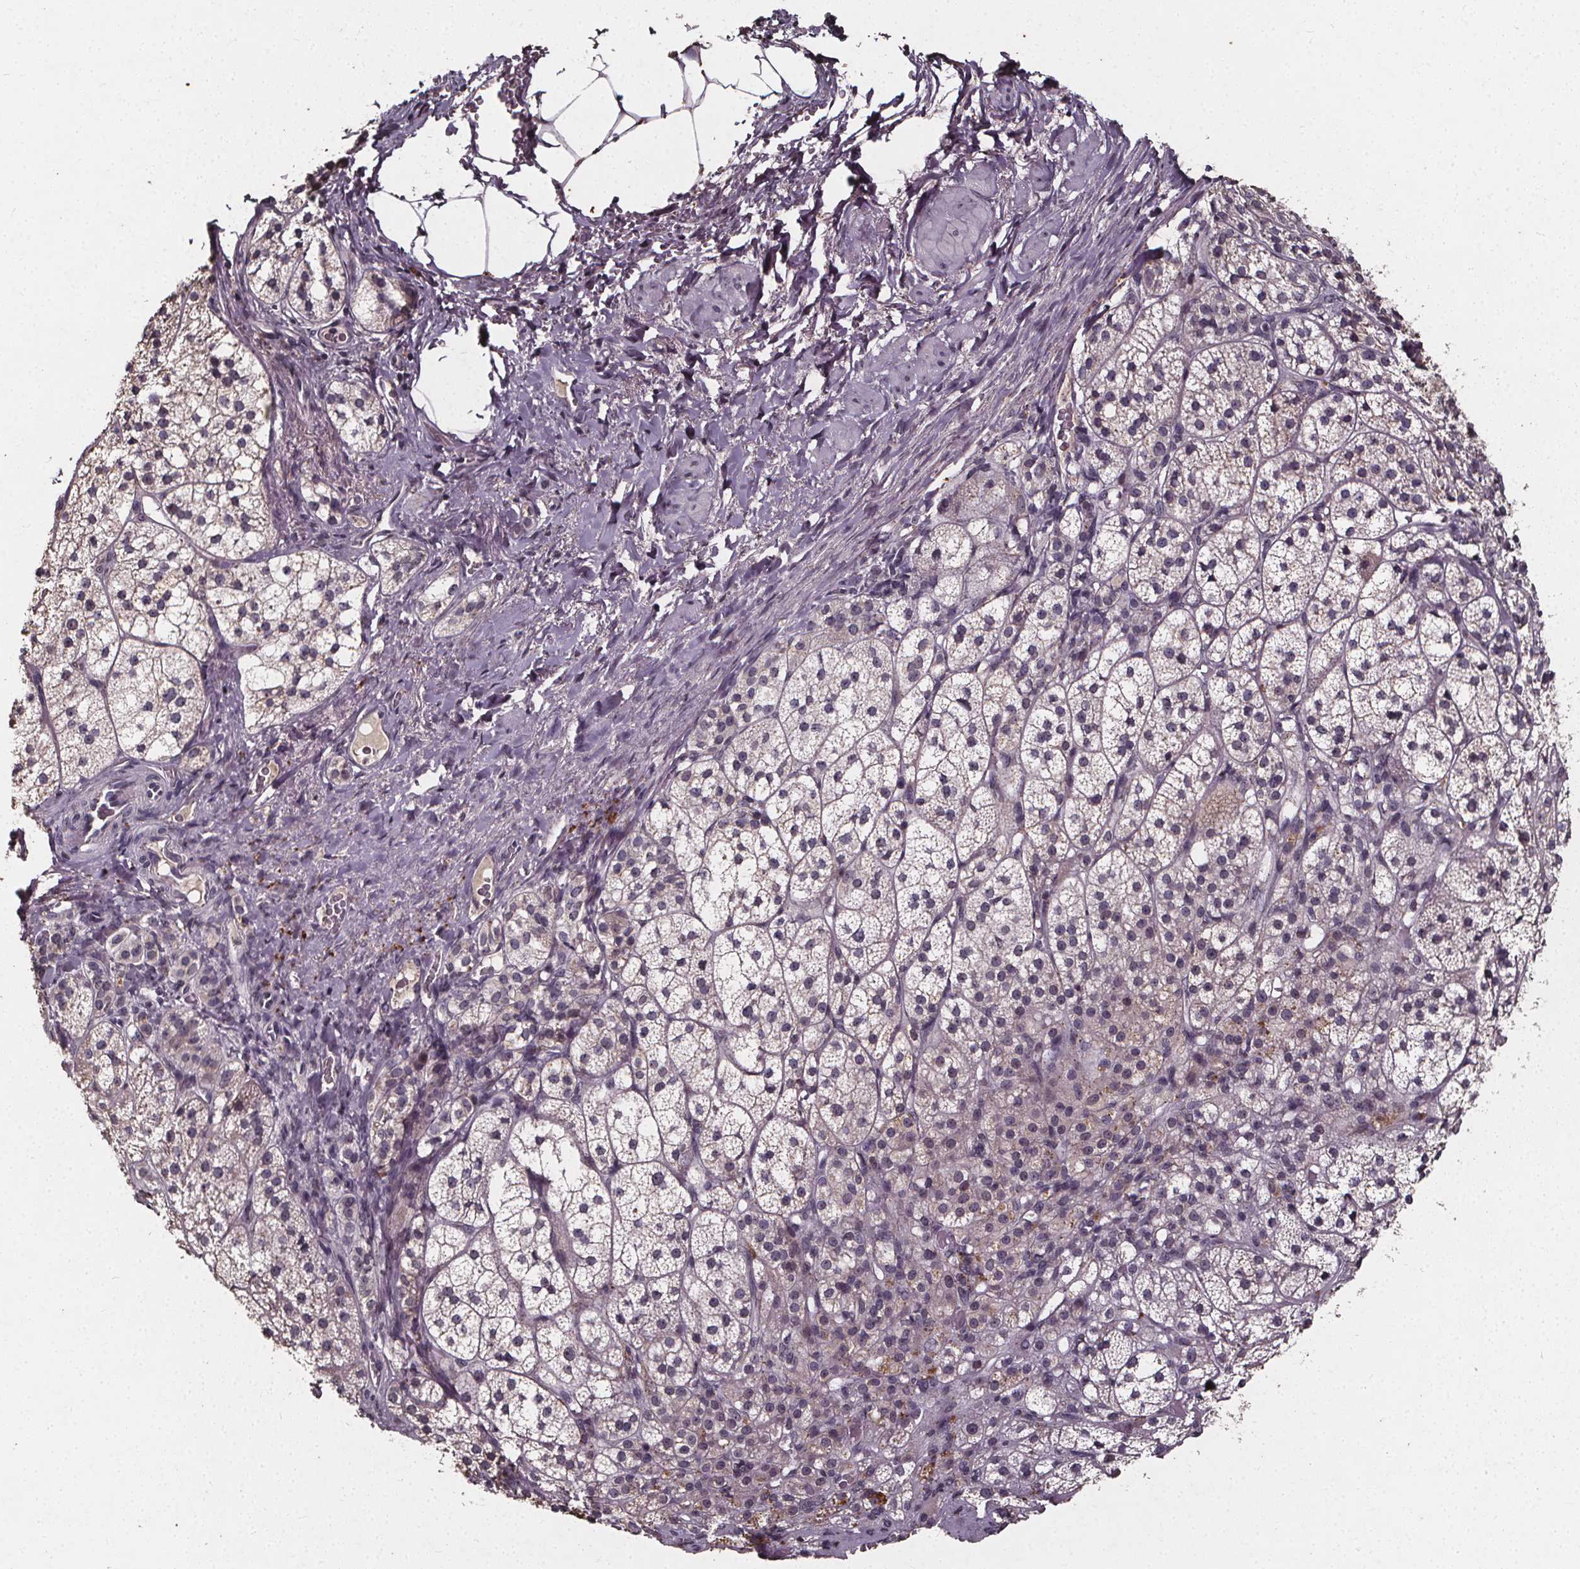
{"staining": {"intensity": "moderate", "quantity": "<25%", "location": "cytoplasmic/membranous"}, "tissue": "adrenal gland", "cell_type": "Glandular cells", "image_type": "normal", "snomed": [{"axis": "morphology", "description": "Normal tissue, NOS"}, {"axis": "topography", "description": "Adrenal gland"}], "caption": "Glandular cells demonstrate low levels of moderate cytoplasmic/membranous staining in approximately <25% of cells in unremarkable adrenal gland.", "gene": "SPAG8", "patient": {"sex": "female", "age": 60}}